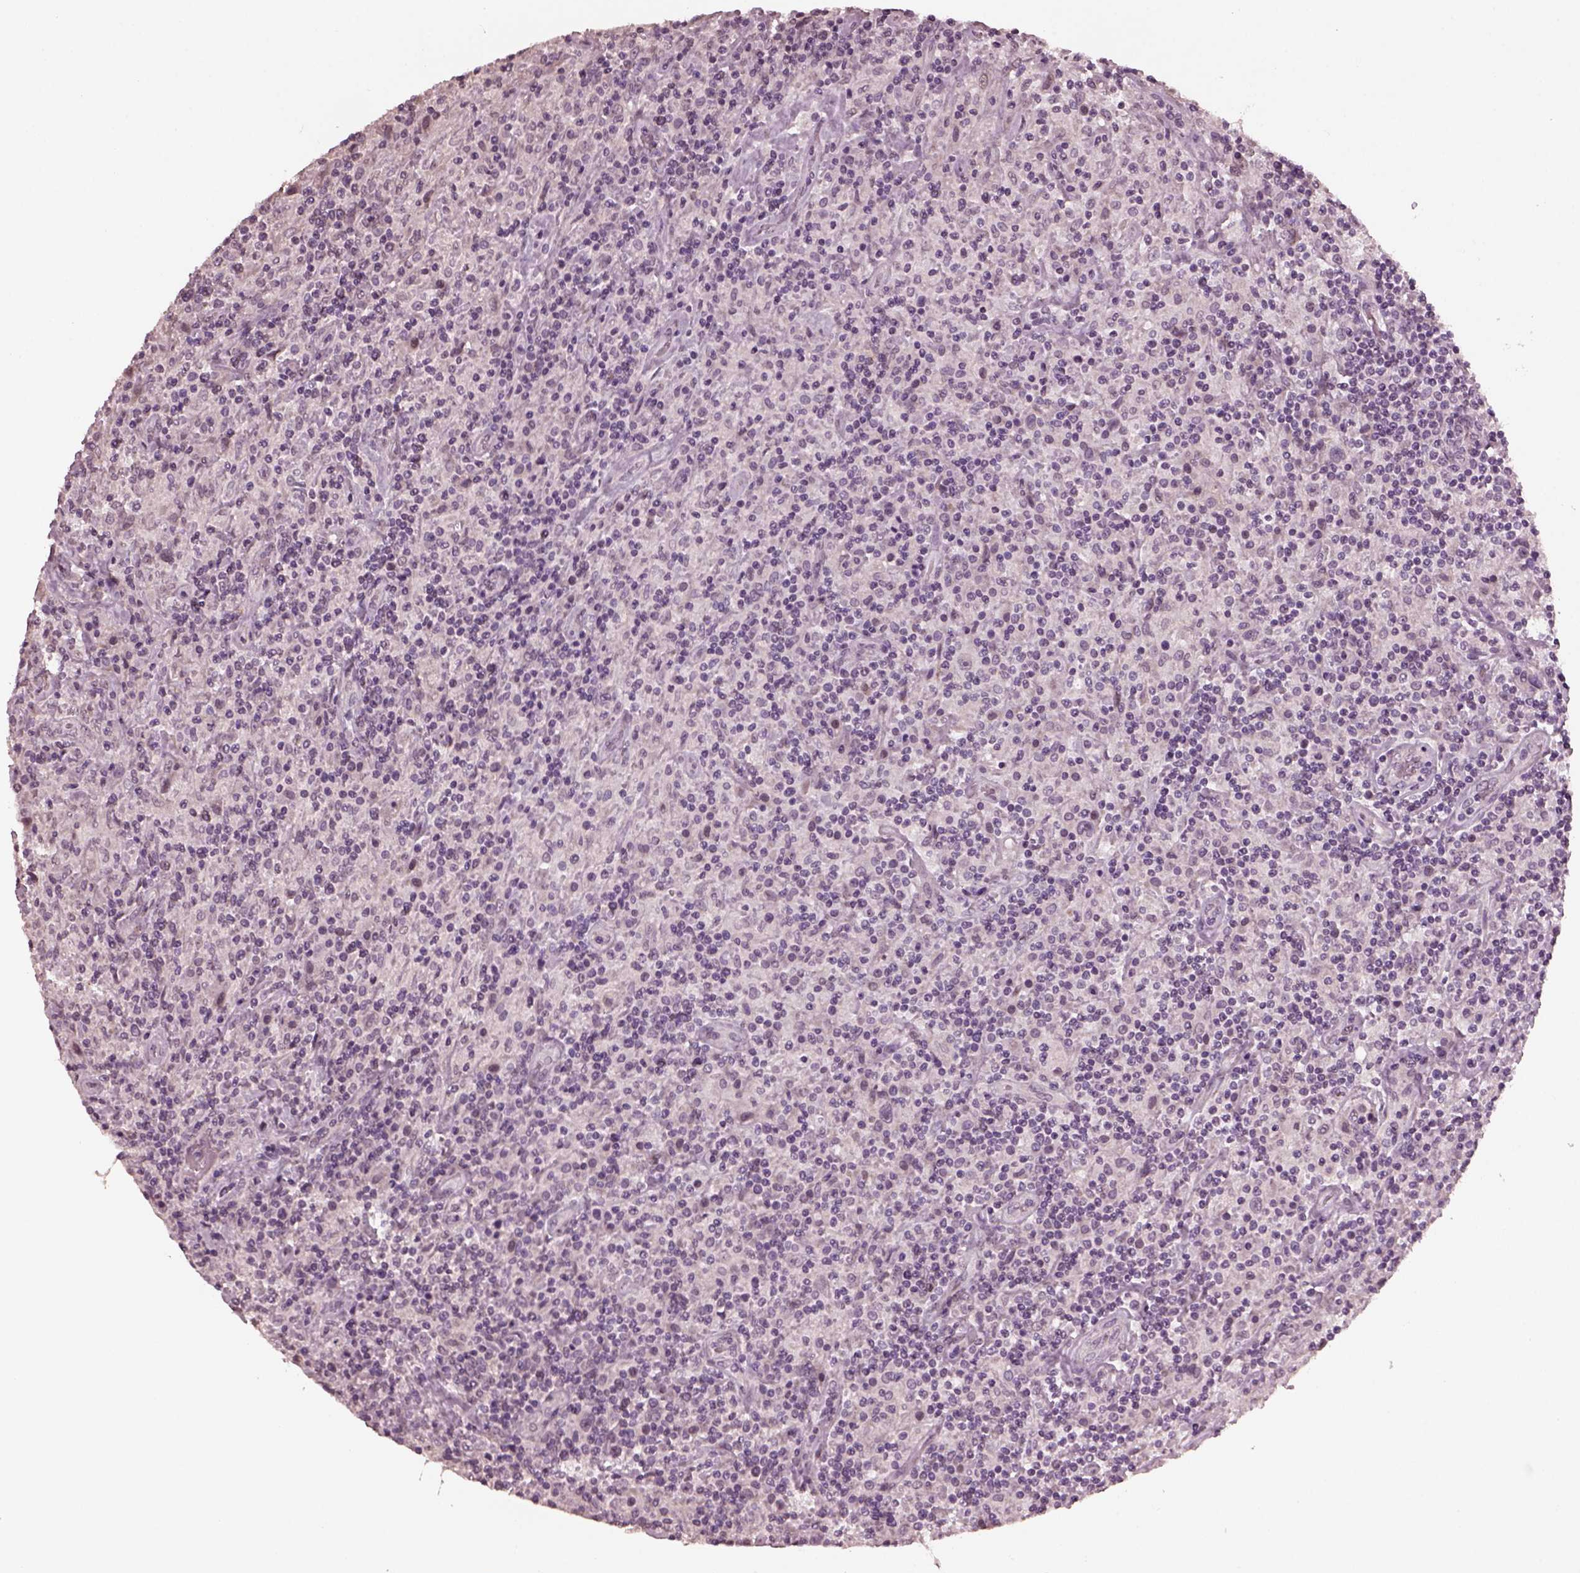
{"staining": {"intensity": "negative", "quantity": "none", "location": "none"}, "tissue": "lymphoma", "cell_type": "Tumor cells", "image_type": "cancer", "snomed": [{"axis": "morphology", "description": "Hodgkin's disease, NOS"}, {"axis": "topography", "description": "Lymph node"}], "caption": "DAB (3,3'-diaminobenzidine) immunohistochemical staining of human Hodgkin's disease exhibits no significant positivity in tumor cells.", "gene": "IL18RAP", "patient": {"sex": "male", "age": 70}}